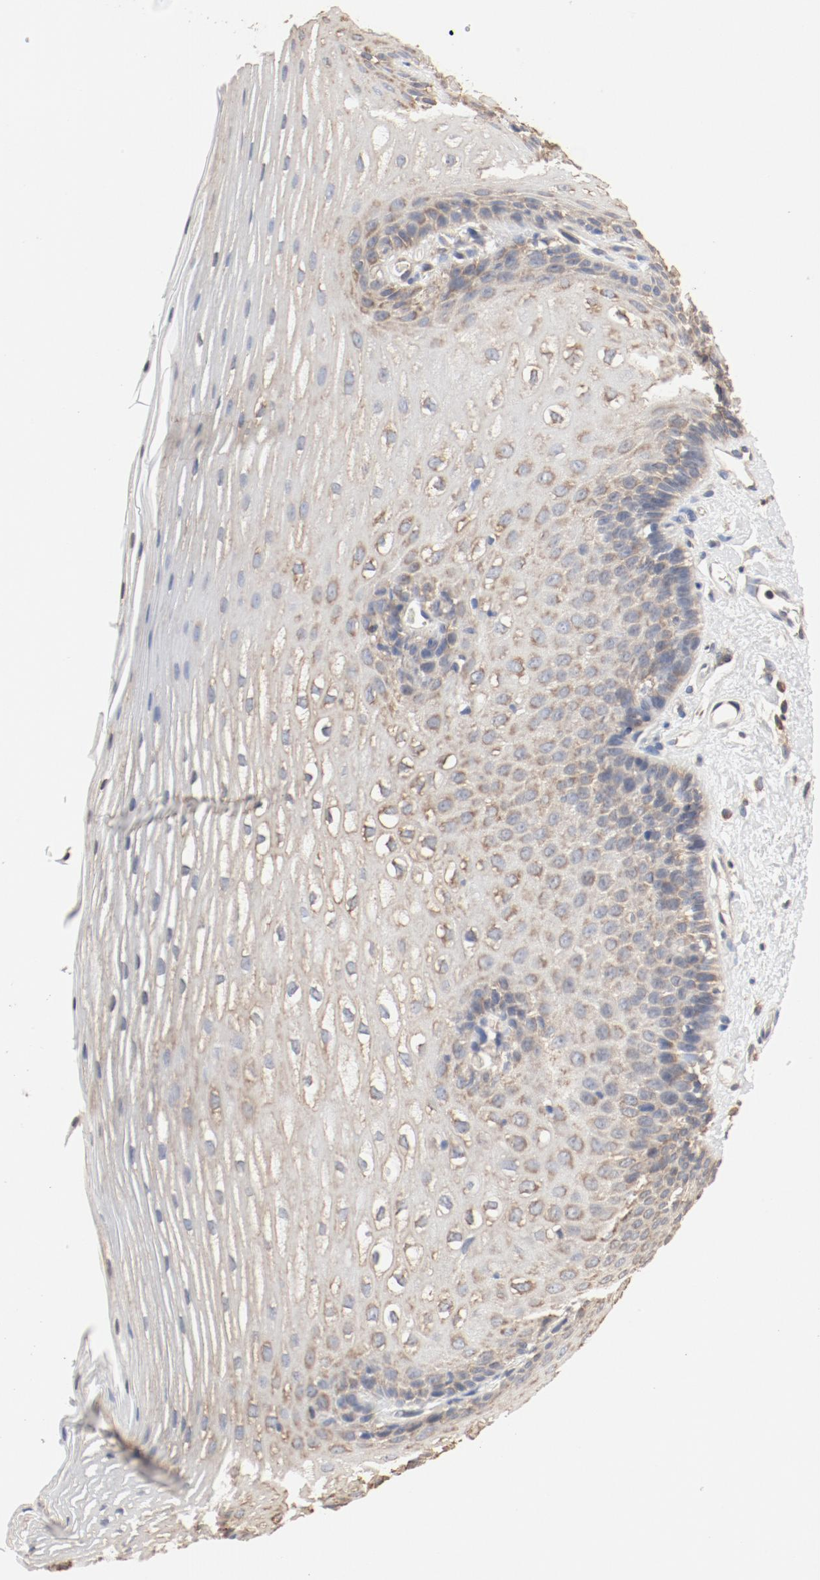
{"staining": {"intensity": "moderate", "quantity": ">75%", "location": "cytoplasmic/membranous"}, "tissue": "esophagus", "cell_type": "Squamous epithelial cells", "image_type": "normal", "snomed": [{"axis": "morphology", "description": "Normal tissue, NOS"}, {"axis": "topography", "description": "Esophagus"}], "caption": "About >75% of squamous epithelial cells in unremarkable esophagus display moderate cytoplasmic/membranous protein staining as visualized by brown immunohistochemical staining.", "gene": "RPS6", "patient": {"sex": "female", "age": 70}}